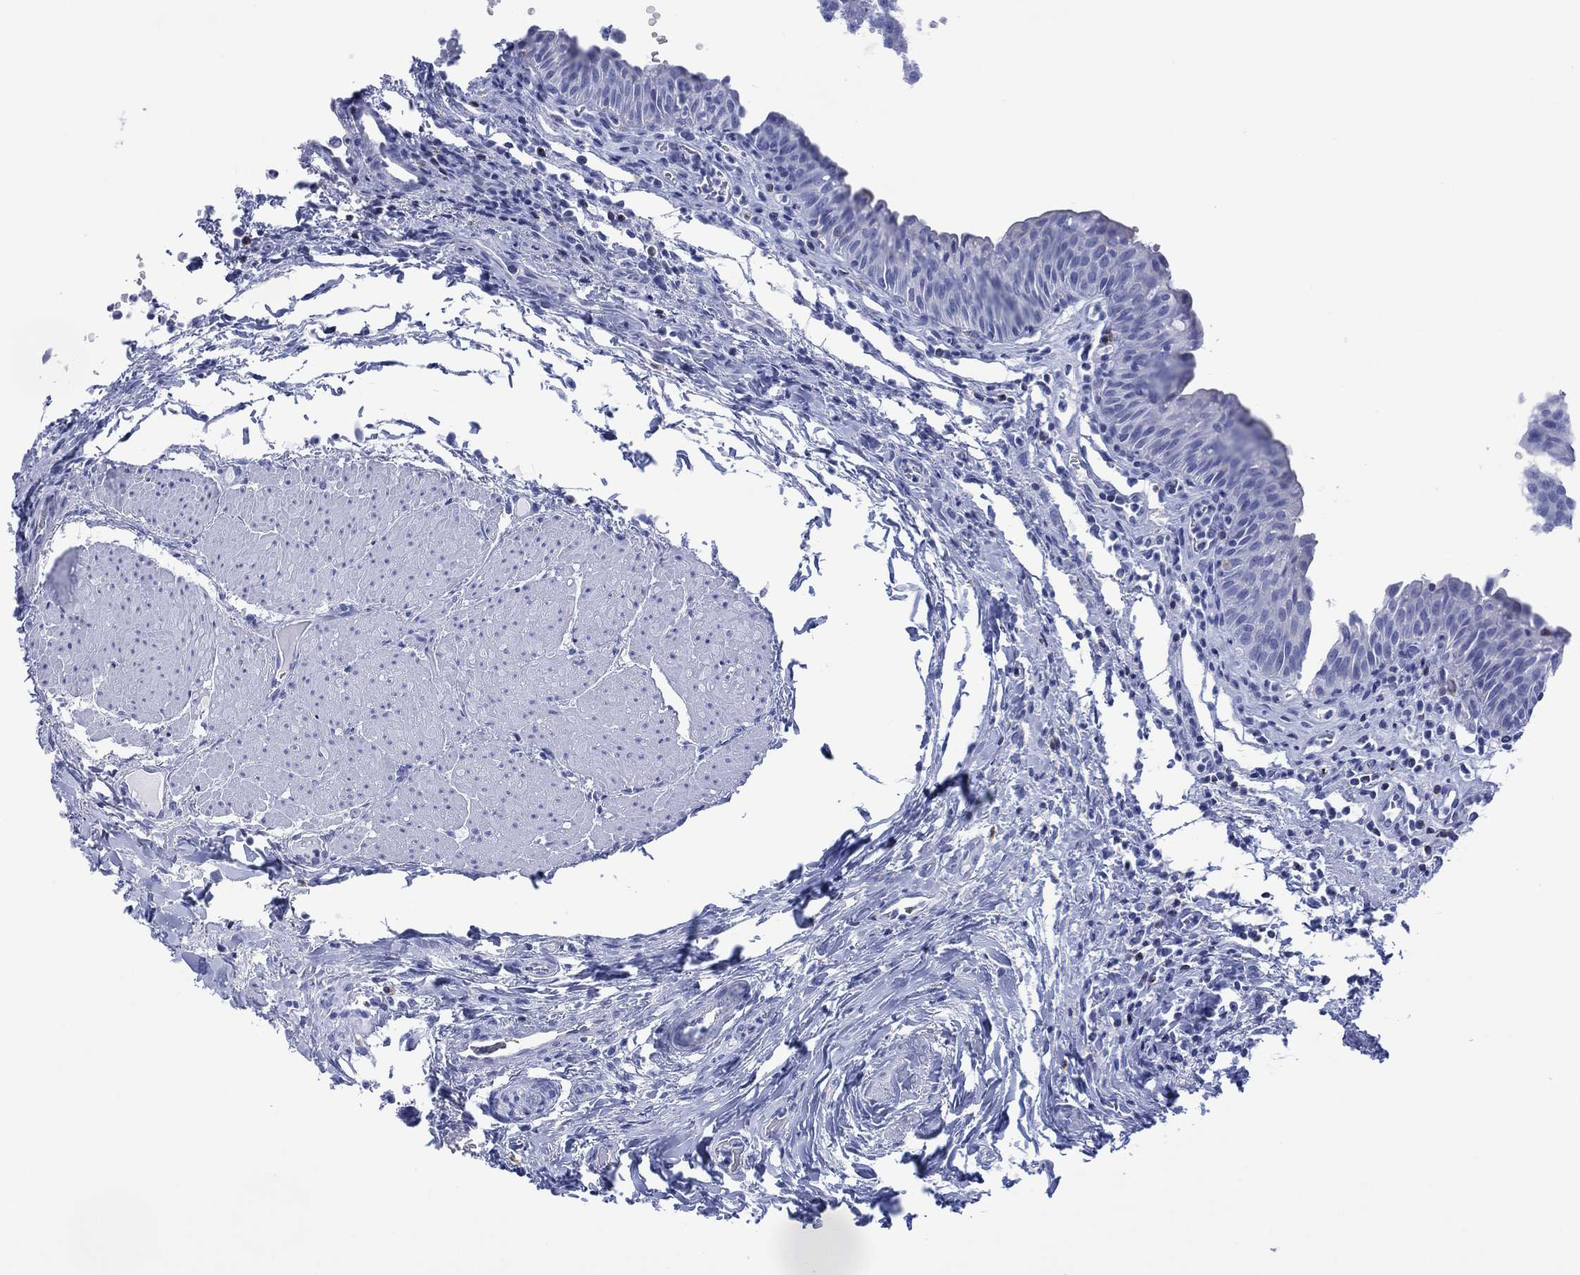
{"staining": {"intensity": "negative", "quantity": "none", "location": "none"}, "tissue": "urinary bladder", "cell_type": "Urothelial cells", "image_type": "normal", "snomed": [{"axis": "morphology", "description": "Normal tissue, NOS"}, {"axis": "topography", "description": "Urinary bladder"}], "caption": "The photomicrograph displays no staining of urothelial cells in normal urinary bladder.", "gene": "DPP4", "patient": {"sex": "male", "age": 66}}